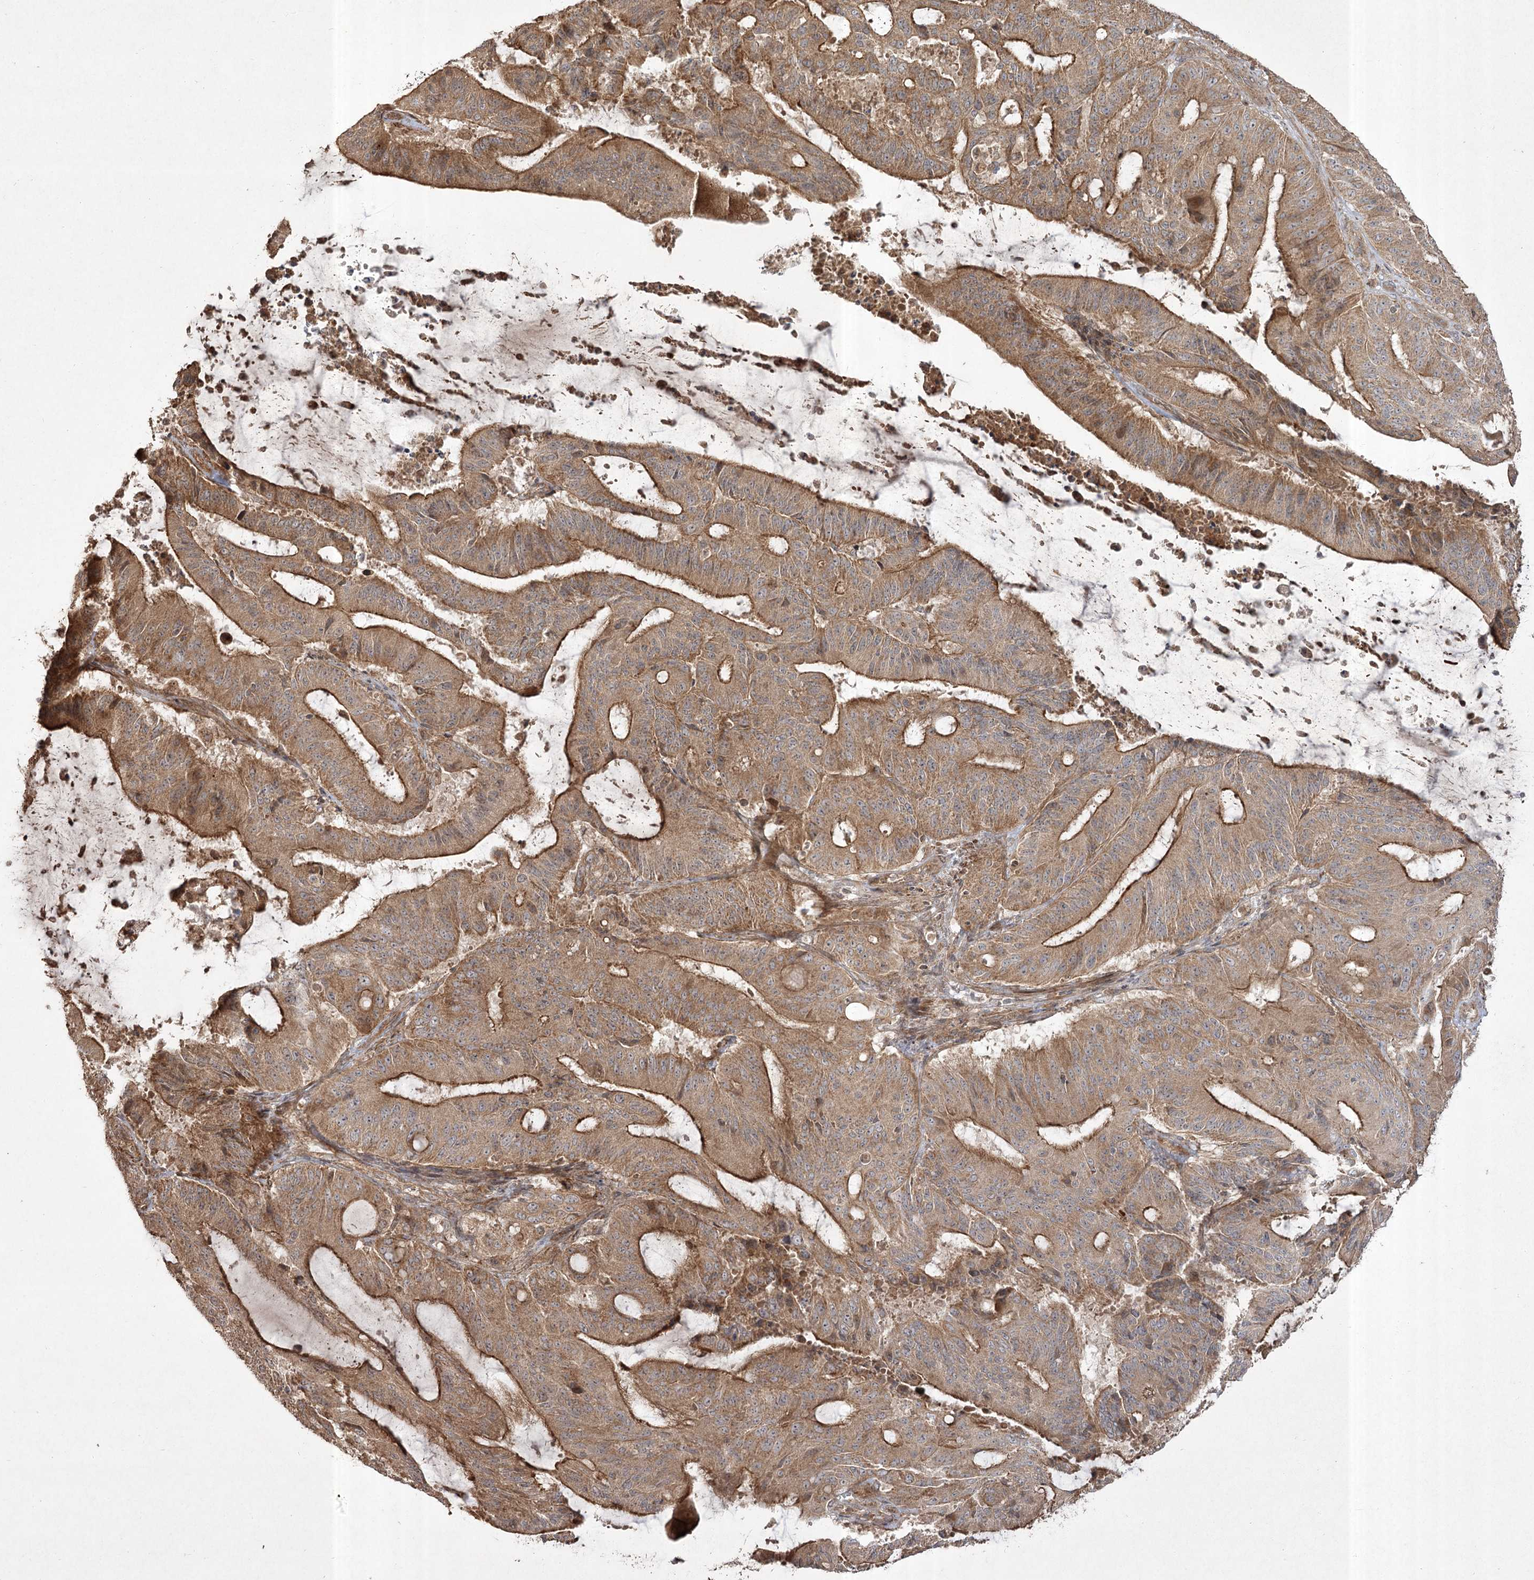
{"staining": {"intensity": "strong", "quantity": ">75%", "location": "cytoplasmic/membranous"}, "tissue": "liver cancer", "cell_type": "Tumor cells", "image_type": "cancer", "snomed": [{"axis": "morphology", "description": "Normal tissue, NOS"}, {"axis": "morphology", "description": "Cholangiocarcinoma"}, {"axis": "topography", "description": "Liver"}, {"axis": "topography", "description": "Peripheral nerve tissue"}], "caption": "Immunohistochemical staining of human cholangiocarcinoma (liver) demonstrates high levels of strong cytoplasmic/membranous protein staining in about >75% of tumor cells. (IHC, brightfield microscopy, high magnification).", "gene": "CPLANE1", "patient": {"sex": "female", "age": 73}}